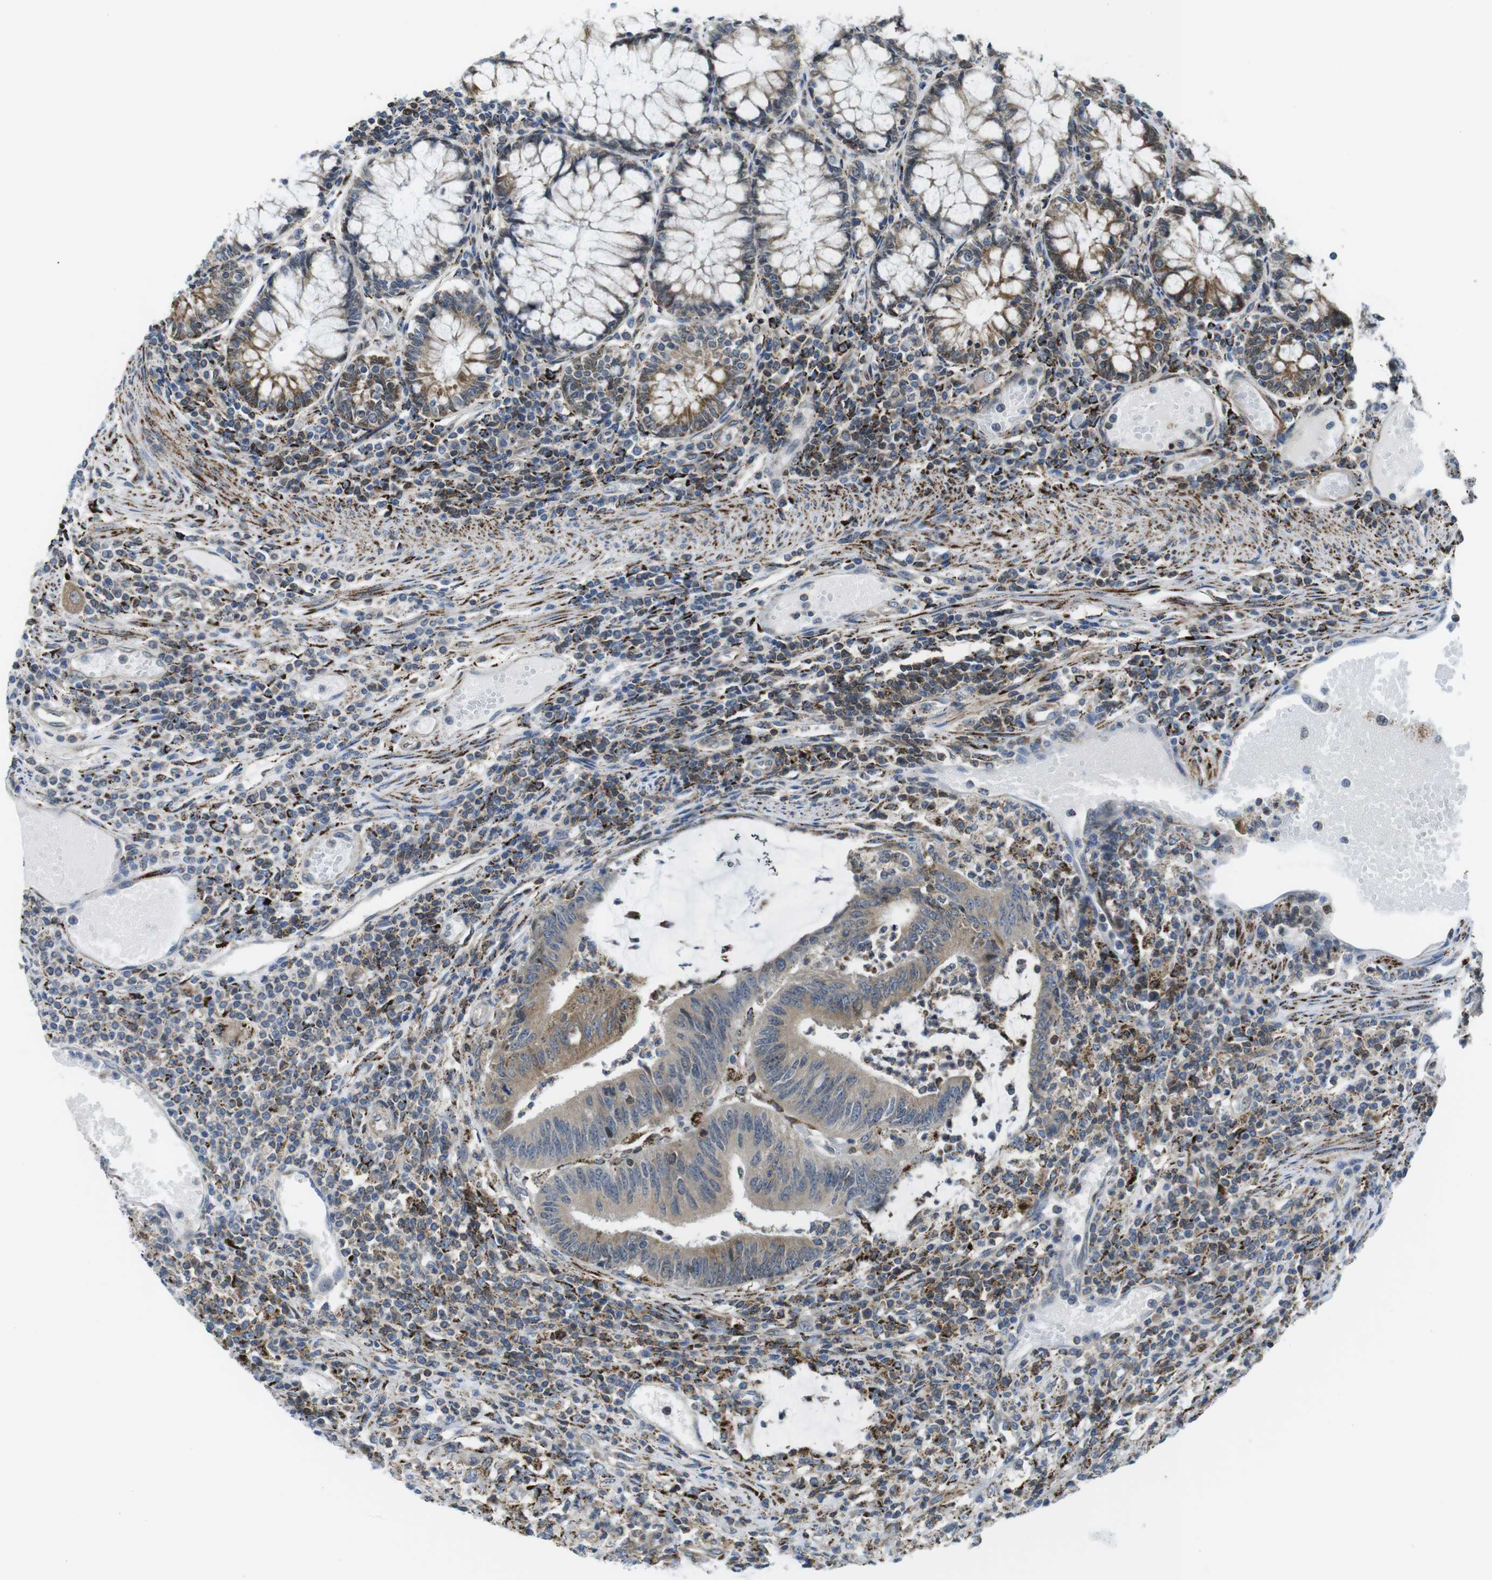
{"staining": {"intensity": "weak", "quantity": ">75%", "location": "cytoplasmic/membranous"}, "tissue": "colorectal cancer", "cell_type": "Tumor cells", "image_type": "cancer", "snomed": [{"axis": "morphology", "description": "Adenocarcinoma, NOS"}, {"axis": "topography", "description": "Rectum"}], "caption": "Colorectal cancer (adenocarcinoma) stained for a protein (brown) reveals weak cytoplasmic/membranous positive expression in about >75% of tumor cells.", "gene": "KCNE3", "patient": {"sex": "female", "age": 66}}